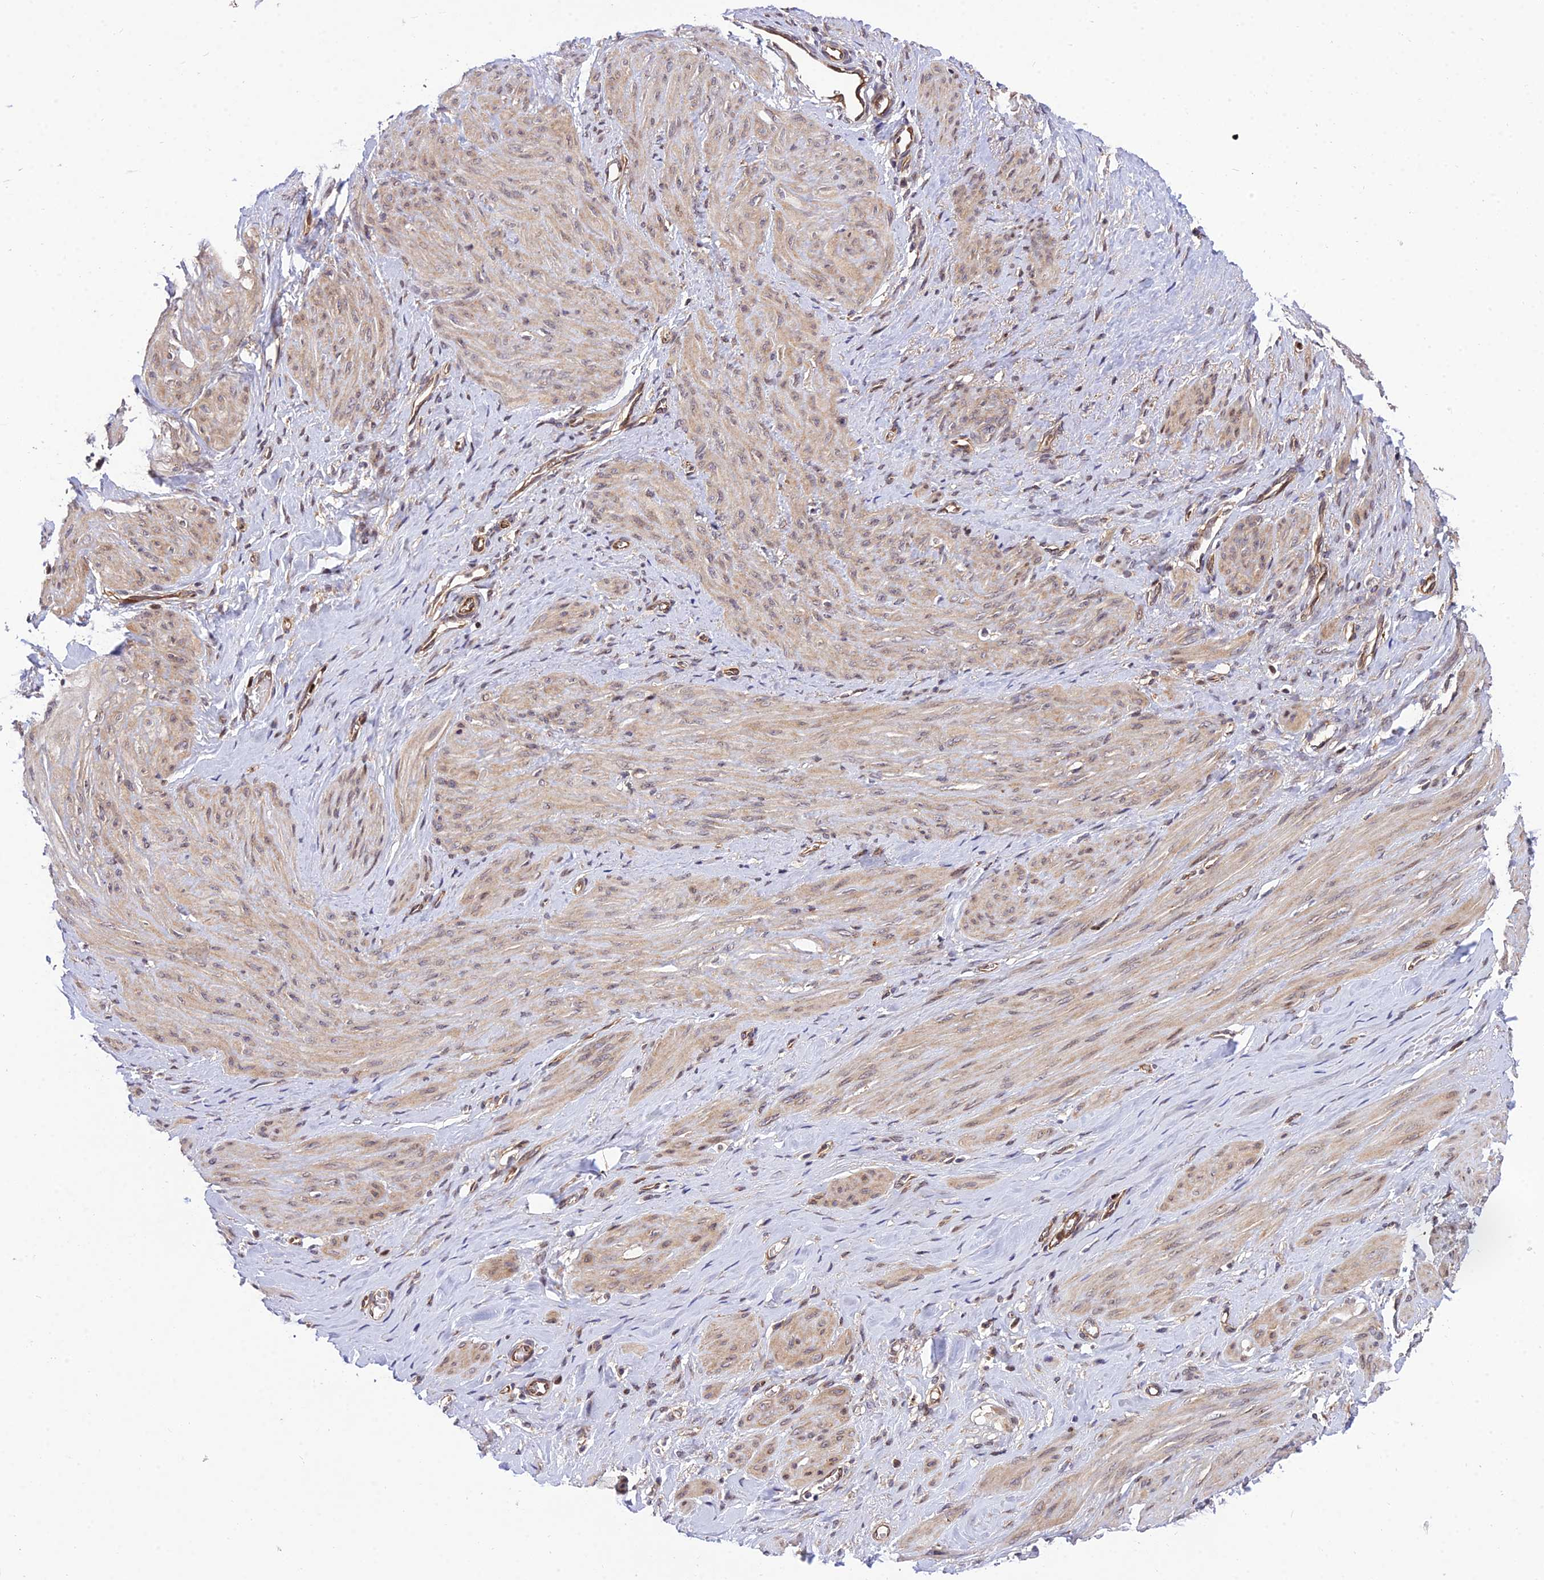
{"staining": {"intensity": "weak", "quantity": ">75%", "location": "cytoplasmic/membranous,nuclear"}, "tissue": "smooth muscle", "cell_type": "Smooth muscle cells", "image_type": "normal", "snomed": [{"axis": "morphology", "description": "Normal tissue, NOS"}, {"axis": "topography", "description": "Endometrium"}], "caption": "Smooth muscle cells demonstrate weak cytoplasmic/membranous,nuclear positivity in about >75% of cells in benign smooth muscle.", "gene": "SMG6", "patient": {"sex": "female", "age": 33}}